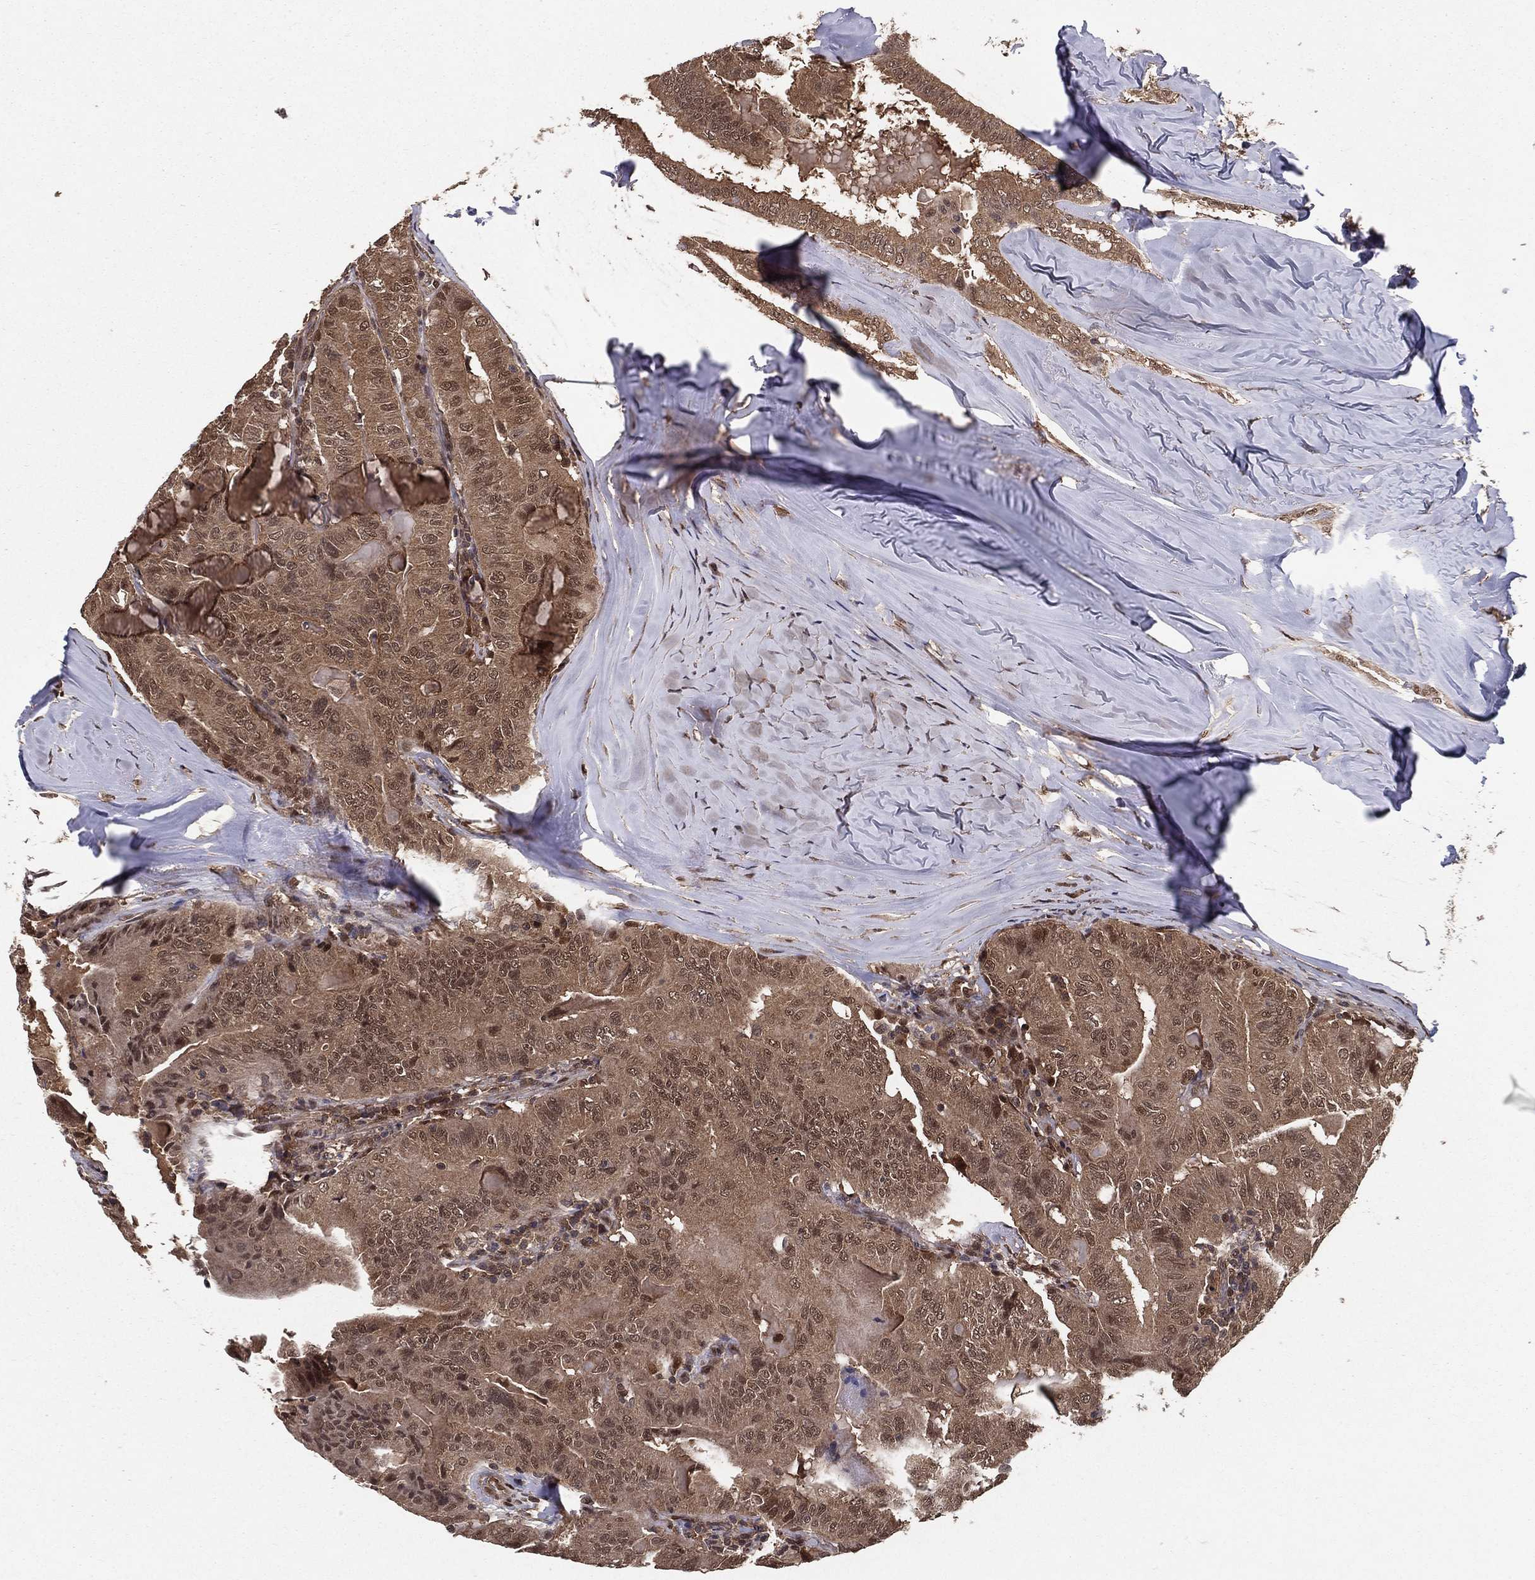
{"staining": {"intensity": "weak", "quantity": ">75%", "location": "cytoplasmic/membranous"}, "tissue": "thyroid cancer", "cell_type": "Tumor cells", "image_type": "cancer", "snomed": [{"axis": "morphology", "description": "Papillary adenocarcinoma, NOS"}, {"axis": "topography", "description": "Thyroid gland"}], "caption": "The immunohistochemical stain labels weak cytoplasmic/membranous expression in tumor cells of thyroid cancer tissue.", "gene": "CARM1", "patient": {"sex": "female", "age": 68}}